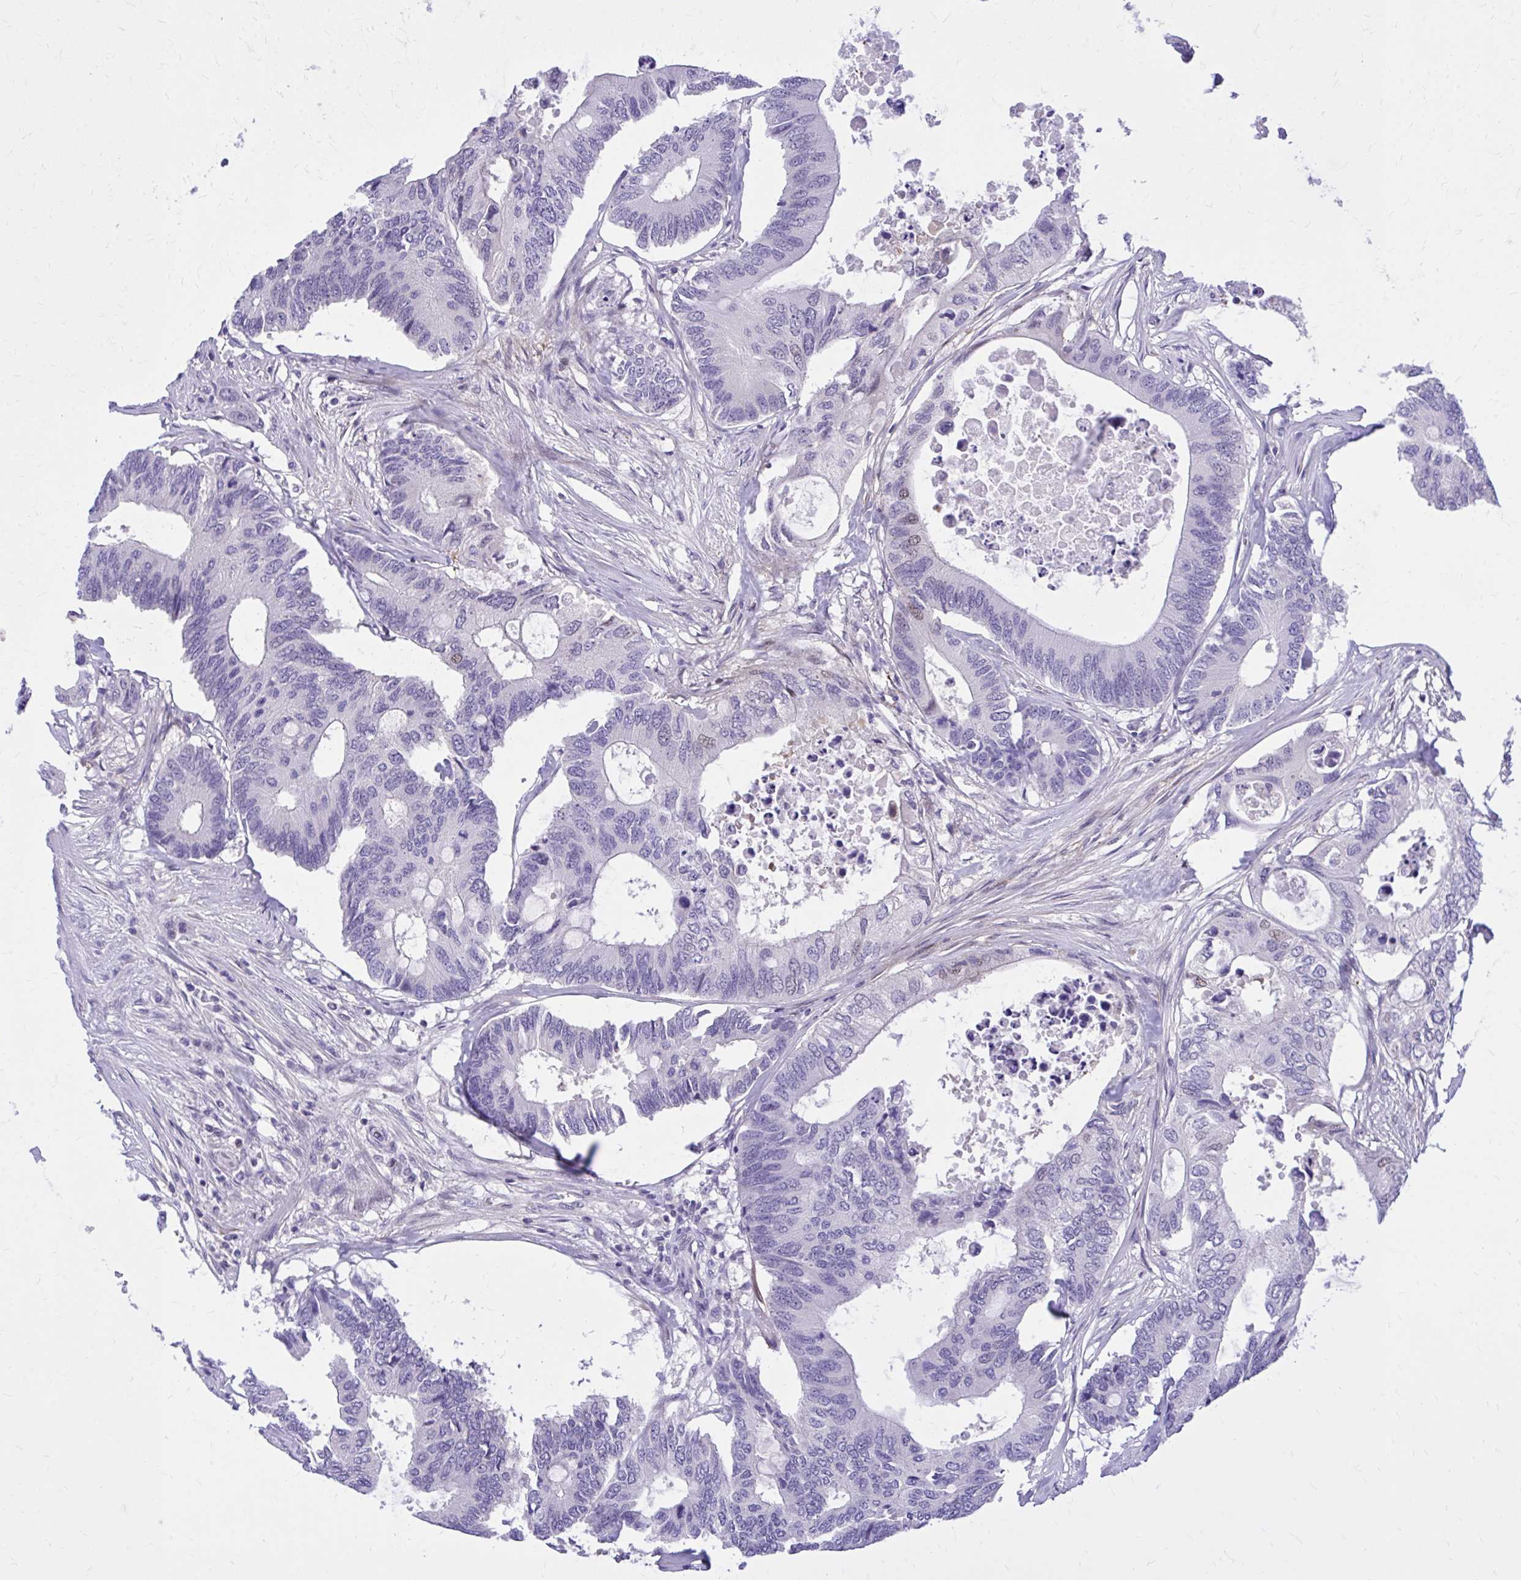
{"staining": {"intensity": "moderate", "quantity": "<25%", "location": "nuclear"}, "tissue": "colorectal cancer", "cell_type": "Tumor cells", "image_type": "cancer", "snomed": [{"axis": "morphology", "description": "Adenocarcinoma, NOS"}, {"axis": "topography", "description": "Colon"}], "caption": "A micrograph of human adenocarcinoma (colorectal) stained for a protein reveals moderate nuclear brown staining in tumor cells. (DAB = brown stain, brightfield microscopy at high magnification).", "gene": "ZBTB25", "patient": {"sex": "male", "age": 71}}